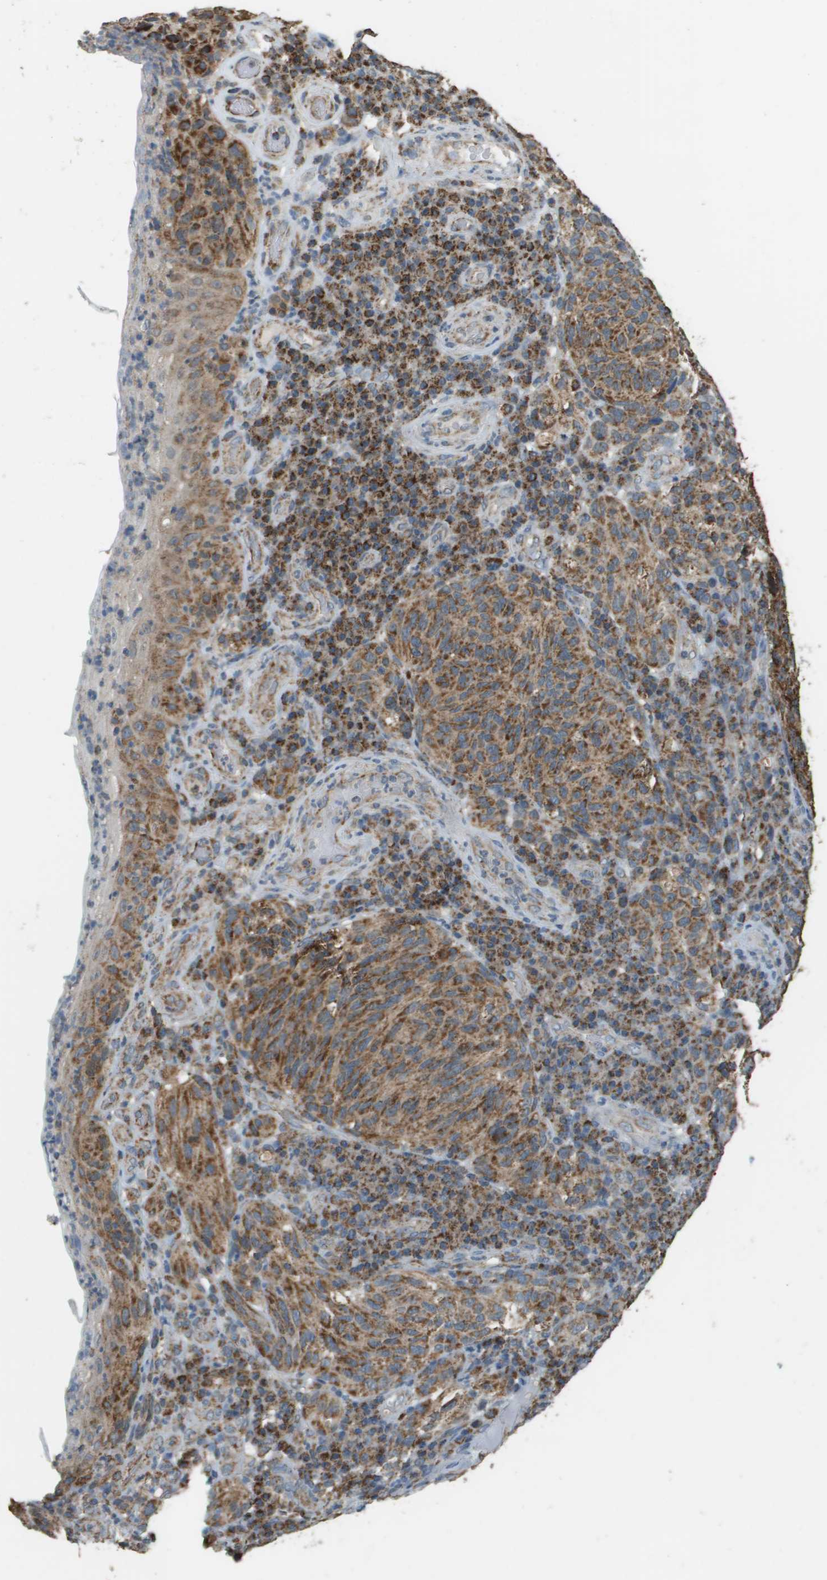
{"staining": {"intensity": "strong", "quantity": ">75%", "location": "cytoplasmic/membranous"}, "tissue": "melanoma", "cell_type": "Tumor cells", "image_type": "cancer", "snomed": [{"axis": "morphology", "description": "Malignant melanoma, NOS"}, {"axis": "topography", "description": "Skin"}], "caption": "A high-resolution photomicrograph shows immunohistochemistry staining of malignant melanoma, which exhibits strong cytoplasmic/membranous staining in about >75% of tumor cells.", "gene": "FH", "patient": {"sex": "female", "age": 73}}